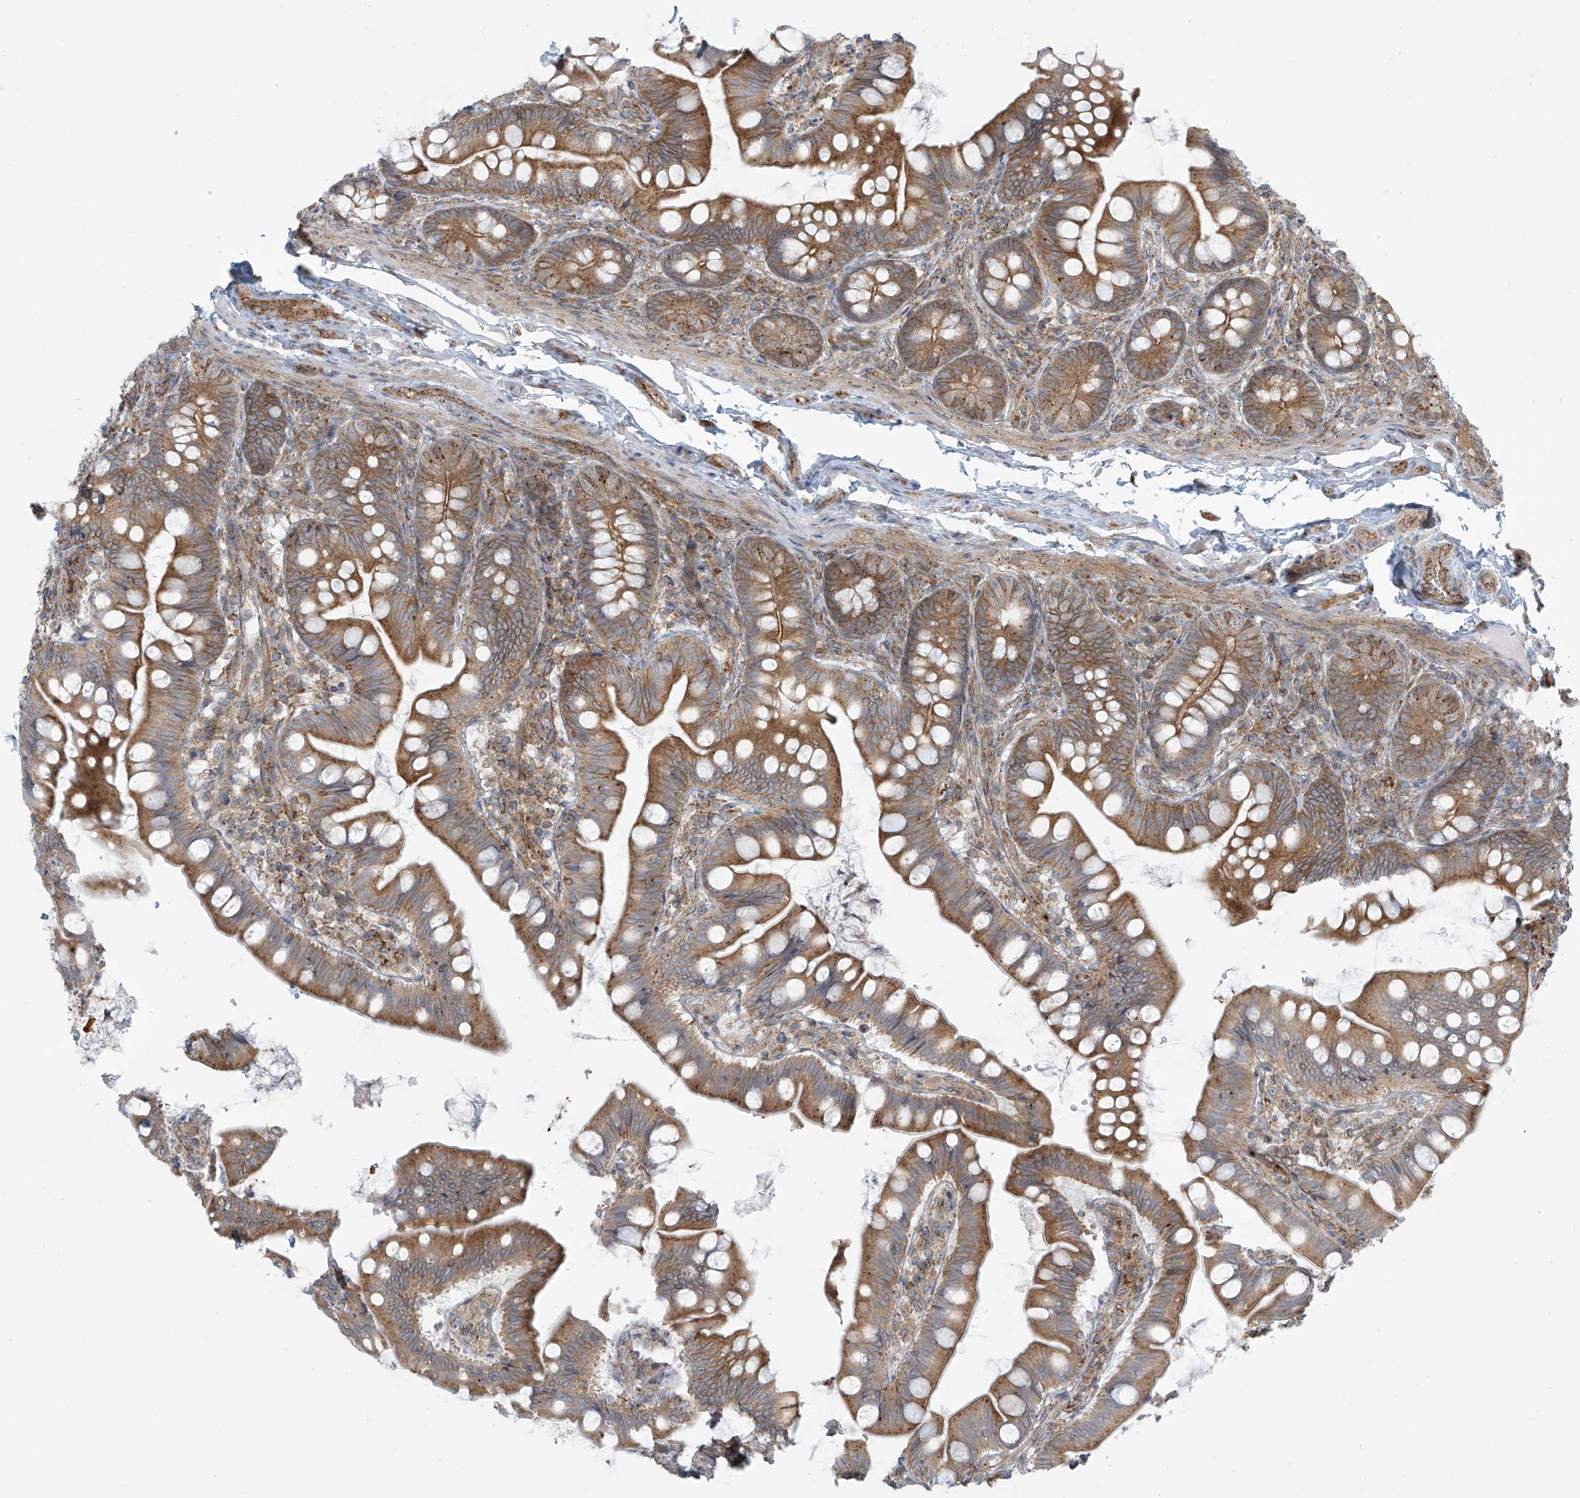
{"staining": {"intensity": "moderate", "quantity": ">75%", "location": "cytoplasmic/membranous"}, "tissue": "small intestine", "cell_type": "Glandular cells", "image_type": "normal", "snomed": [{"axis": "morphology", "description": "Normal tissue, NOS"}, {"axis": "topography", "description": "Small intestine"}], "caption": "This image exhibits normal small intestine stained with immunohistochemistry (IHC) to label a protein in brown. The cytoplasmic/membranous of glandular cells show moderate positivity for the protein. Nuclei are counter-stained blue.", "gene": "LZTS3", "patient": {"sex": "male", "age": 7}}